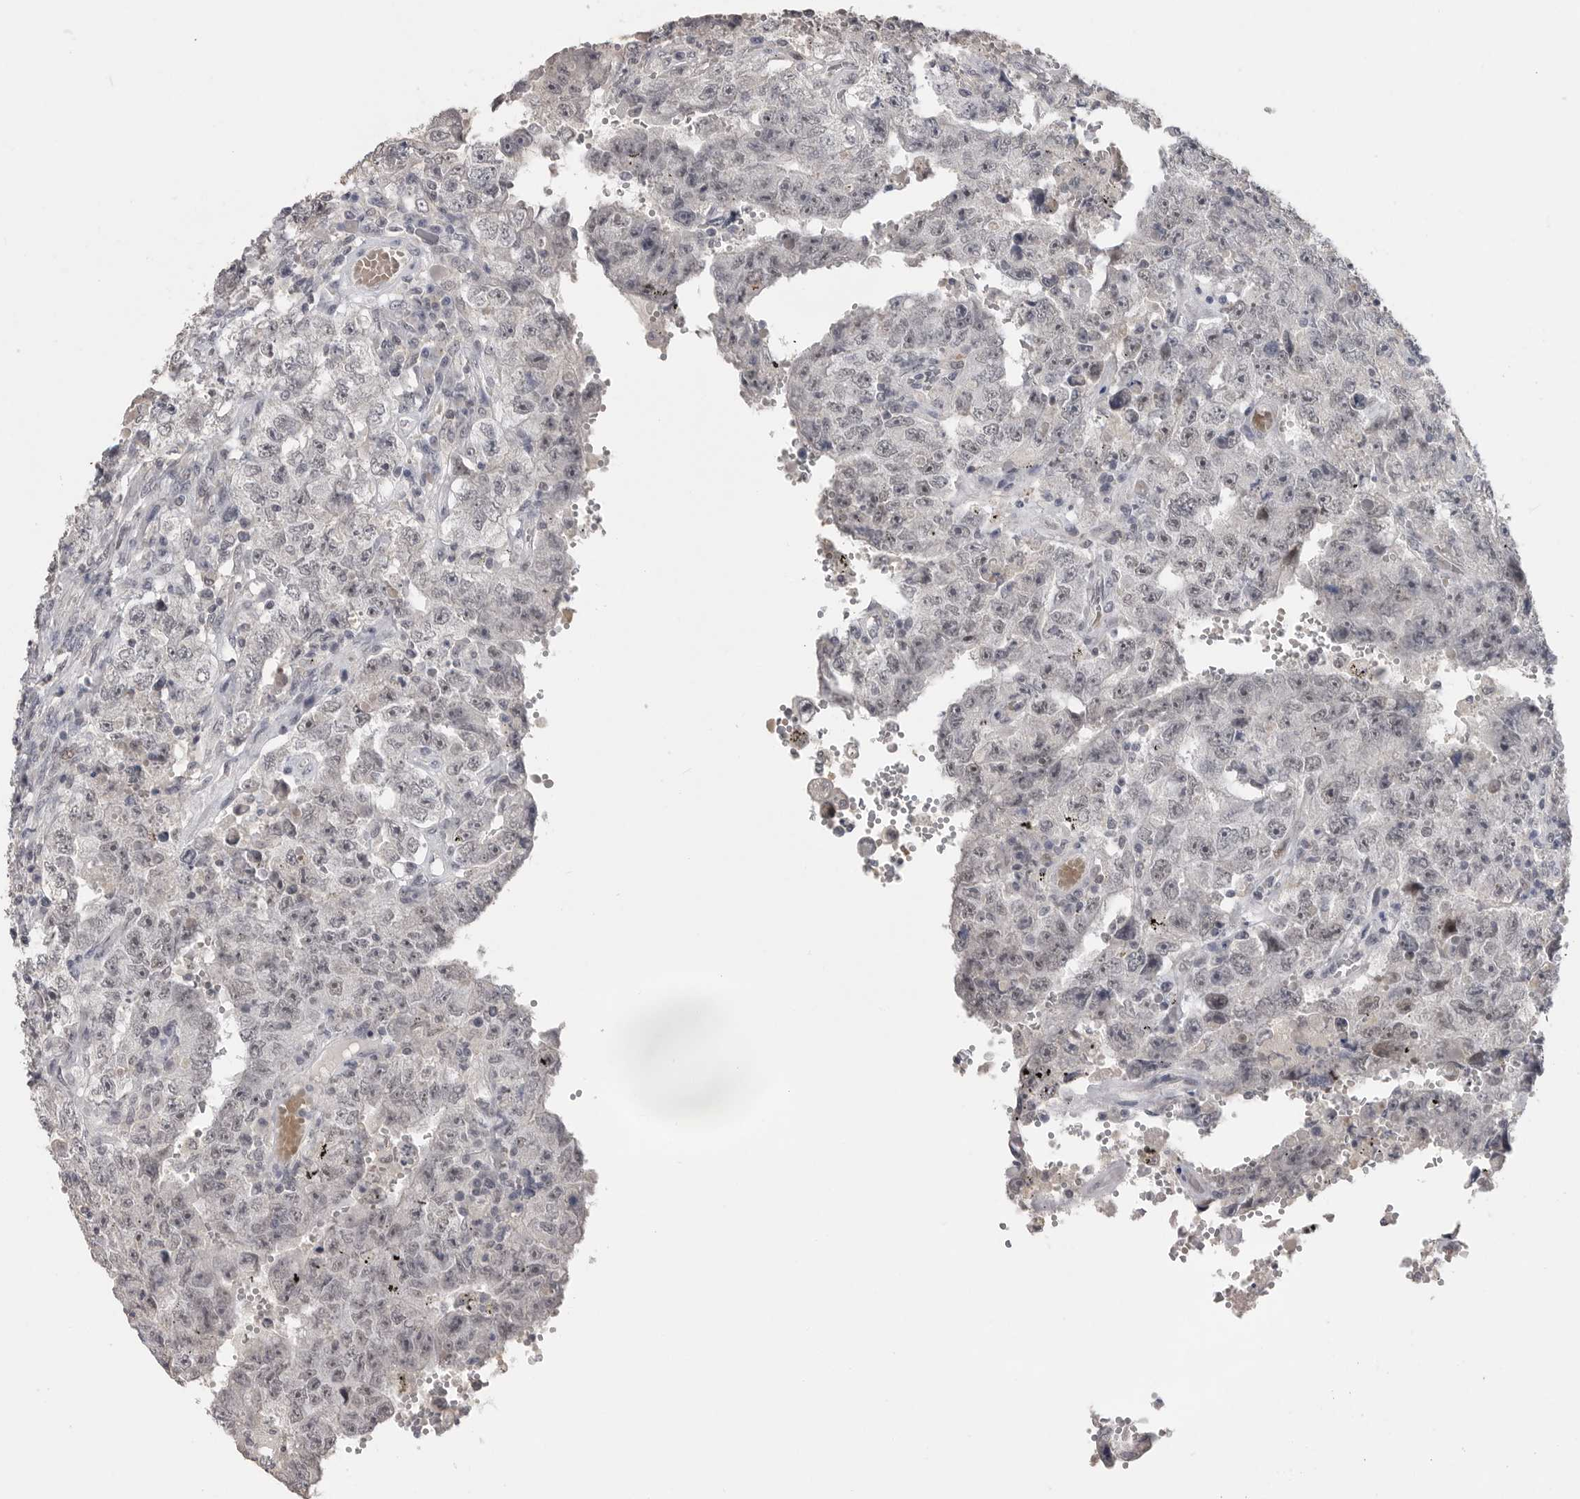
{"staining": {"intensity": "negative", "quantity": "none", "location": "none"}, "tissue": "testis cancer", "cell_type": "Tumor cells", "image_type": "cancer", "snomed": [{"axis": "morphology", "description": "Carcinoma, Embryonal, NOS"}, {"axis": "topography", "description": "Testis"}], "caption": "Embryonal carcinoma (testis) stained for a protein using immunohistochemistry shows no expression tumor cells.", "gene": "PLEKHF1", "patient": {"sex": "male", "age": 26}}